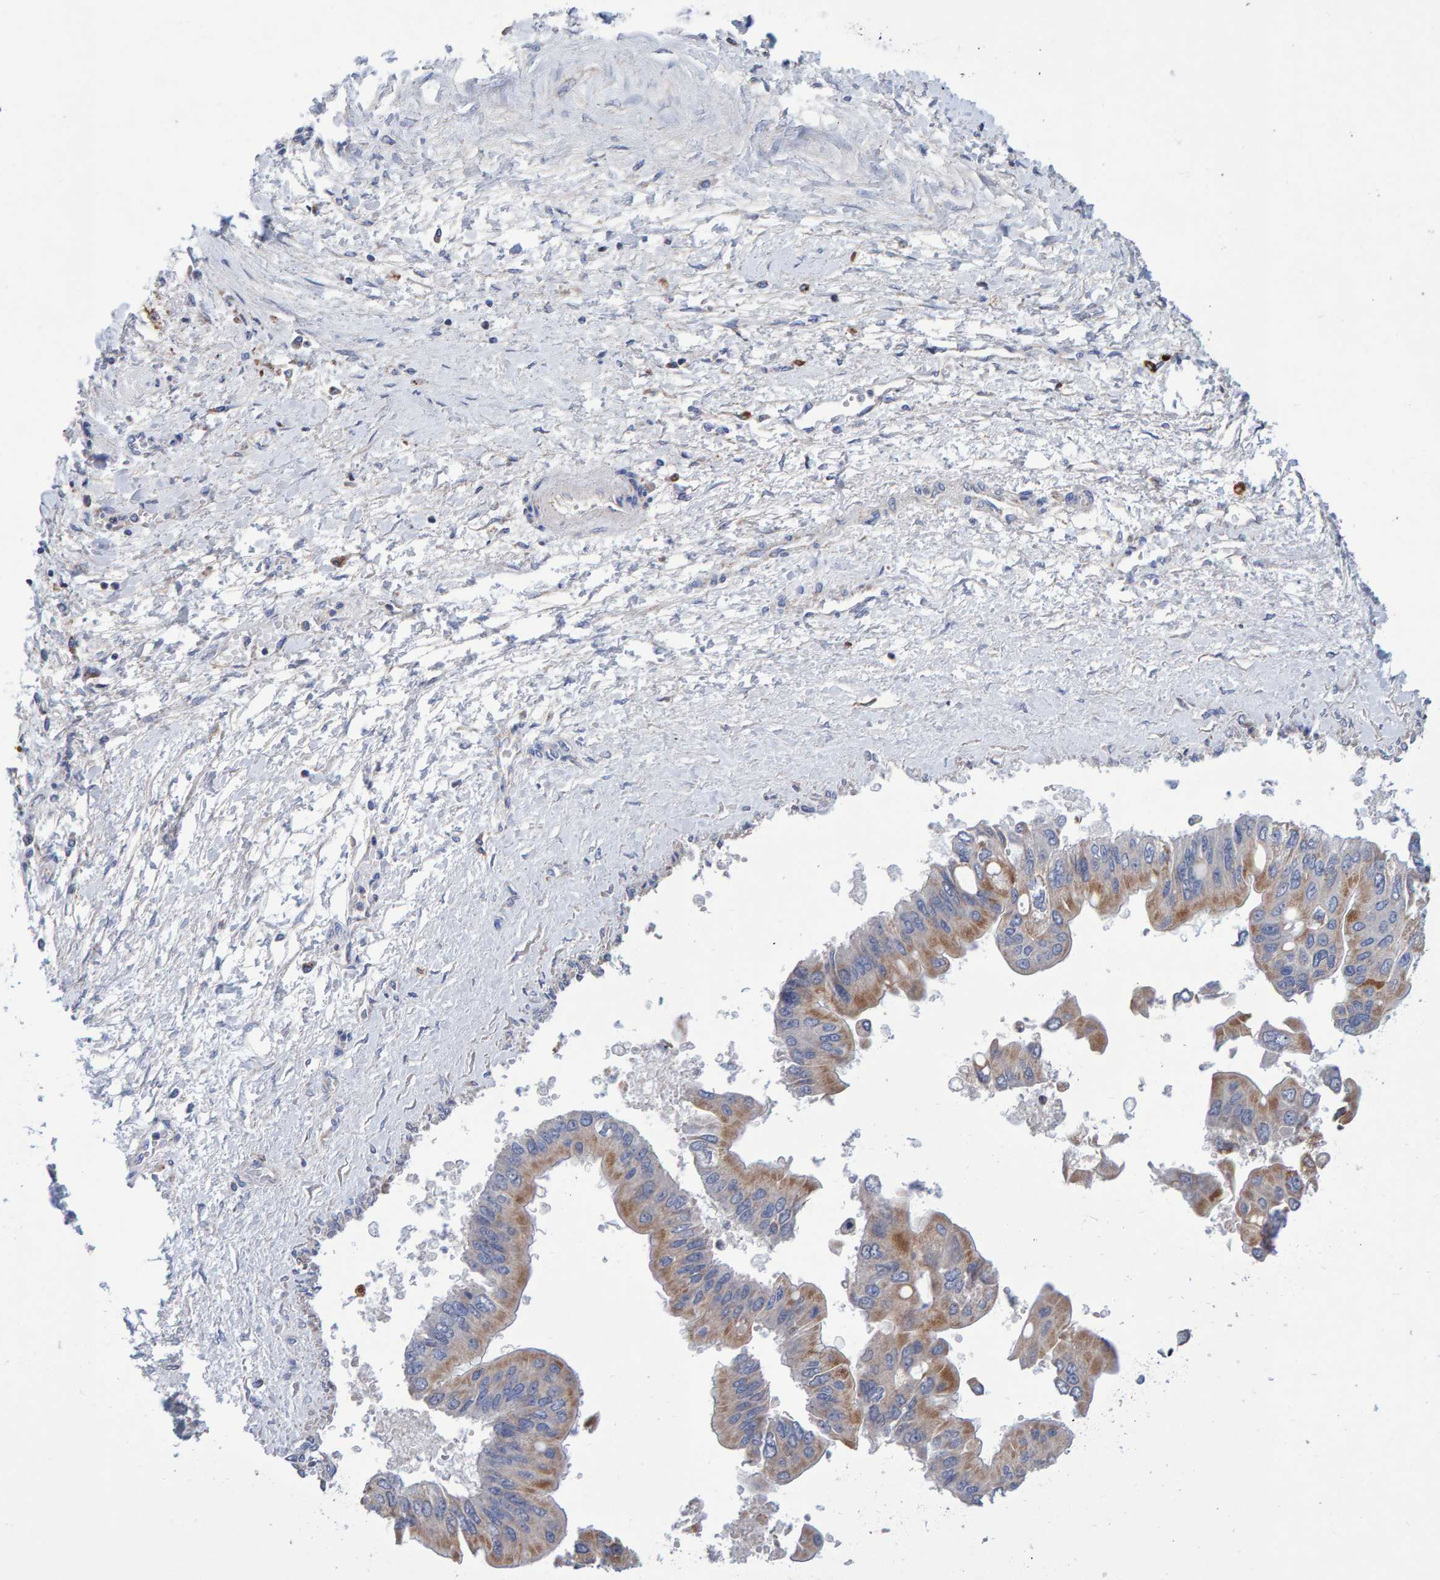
{"staining": {"intensity": "moderate", "quantity": ">75%", "location": "cytoplasmic/membranous"}, "tissue": "liver cancer", "cell_type": "Tumor cells", "image_type": "cancer", "snomed": [{"axis": "morphology", "description": "Cholangiocarcinoma"}, {"axis": "topography", "description": "Liver"}], "caption": "A high-resolution photomicrograph shows IHC staining of liver cholangiocarcinoma, which shows moderate cytoplasmic/membranous positivity in approximately >75% of tumor cells. The staining is performed using DAB (3,3'-diaminobenzidine) brown chromogen to label protein expression. The nuclei are counter-stained blue using hematoxylin.", "gene": "EFR3A", "patient": {"sex": "male", "age": 50}}